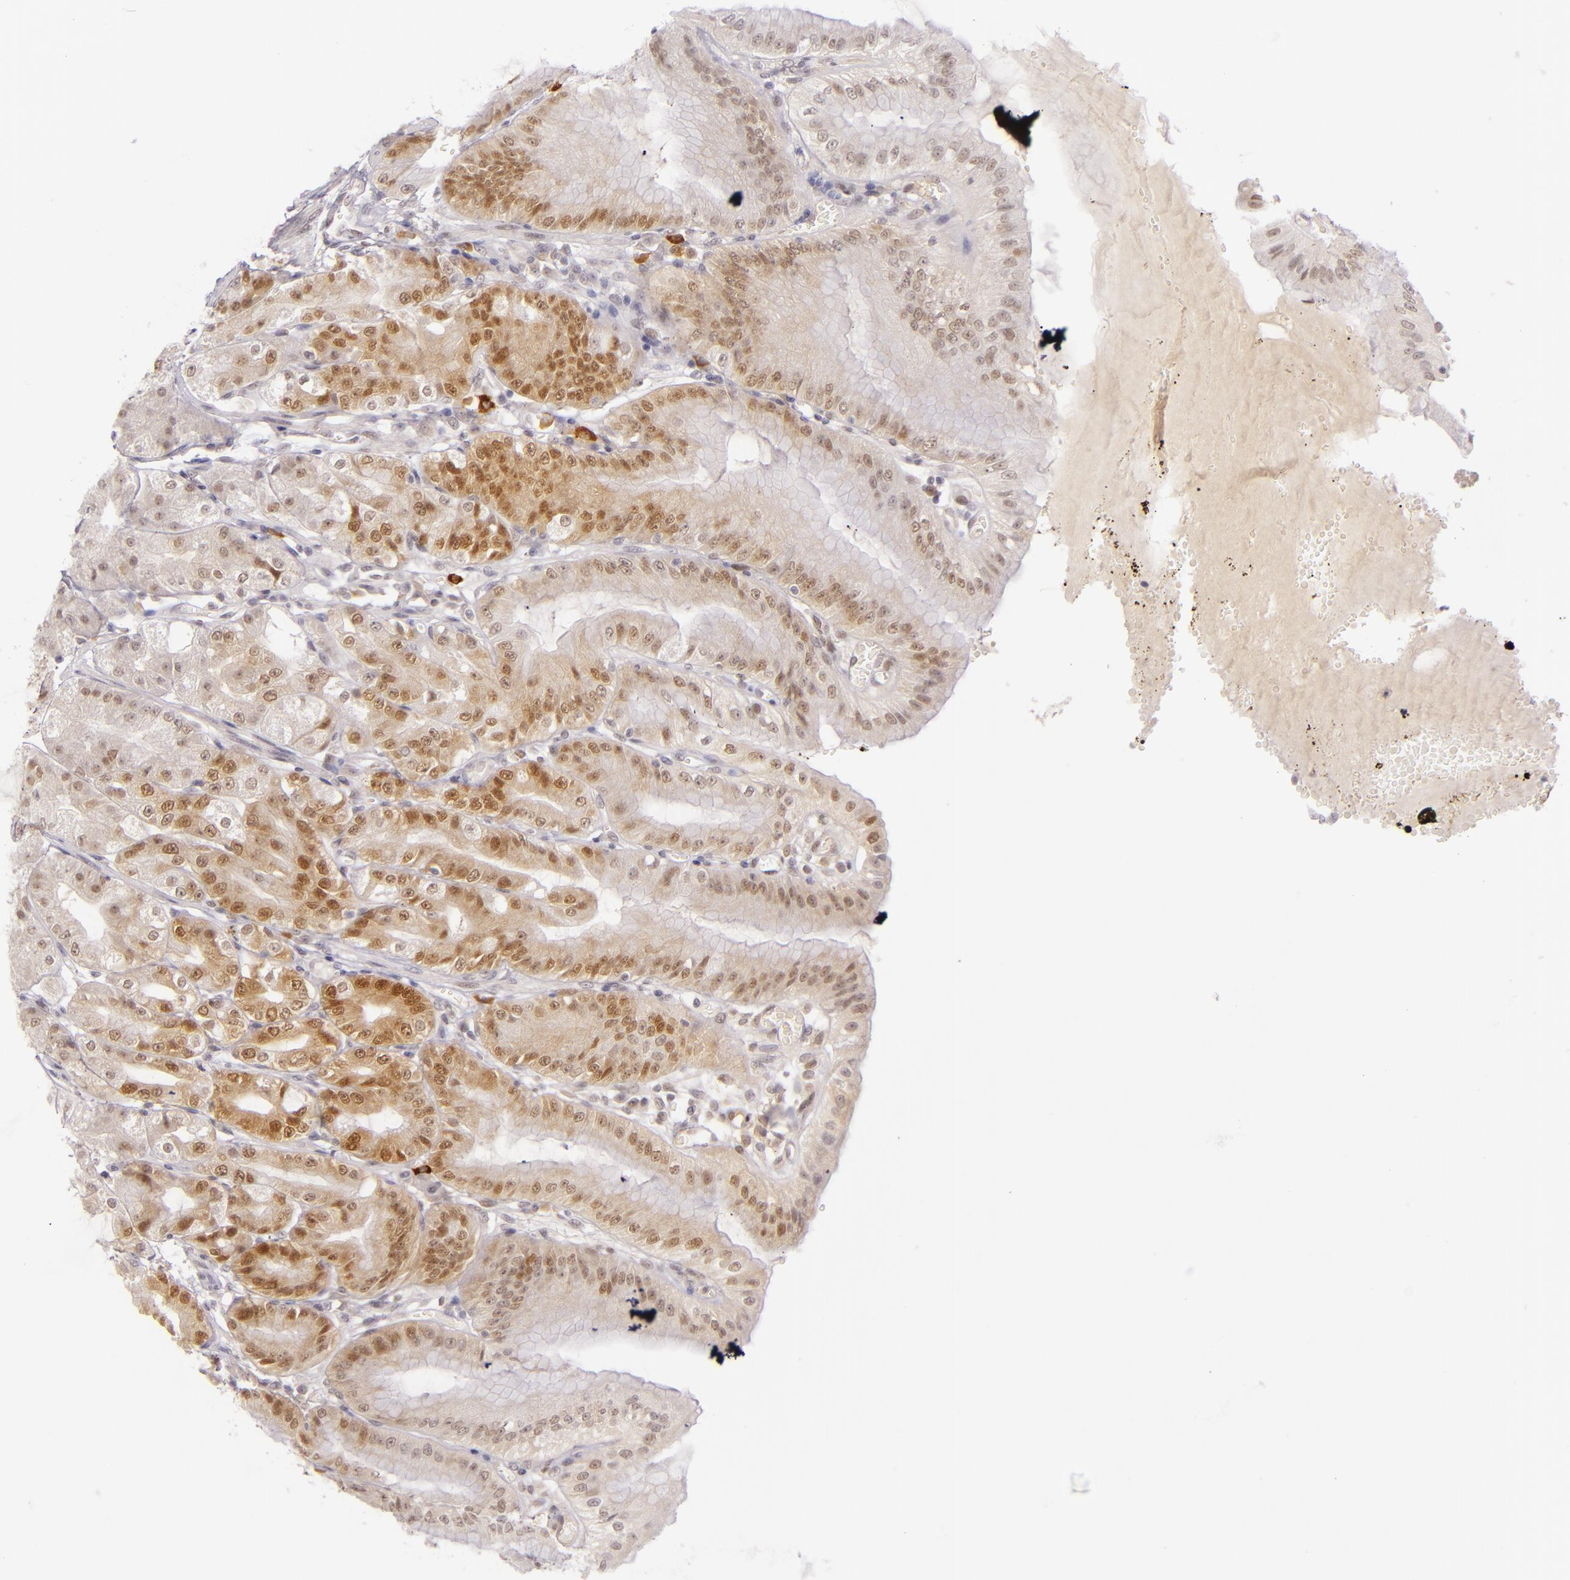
{"staining": {"intensity": "moderate", "quantity": "25%-75%", "location": "cytoplasmic/membranous,nuclear"}, "tissue": "stomach", "cell_type": "Glandular cells", "image_type": "normal", "snomed": [{"axis": "morphology", "description": "Normal tissue, NOS"}, {"axis": "topography", "description": "Stomach, lower"}], "caption": "IHC of benign human stomach reveals medium levels of moderate cytoplasmic/membranous,nuclear expression in about 25%-75% of glandular cells. The staining was performed using DAB (3,3'-diaminobenzidine), with brown indicating positive protein expression. Nuclei are stained blue with hematoxylin.", "gene": "CSE1L", "patient": {"sex": "male", "age": 71}}